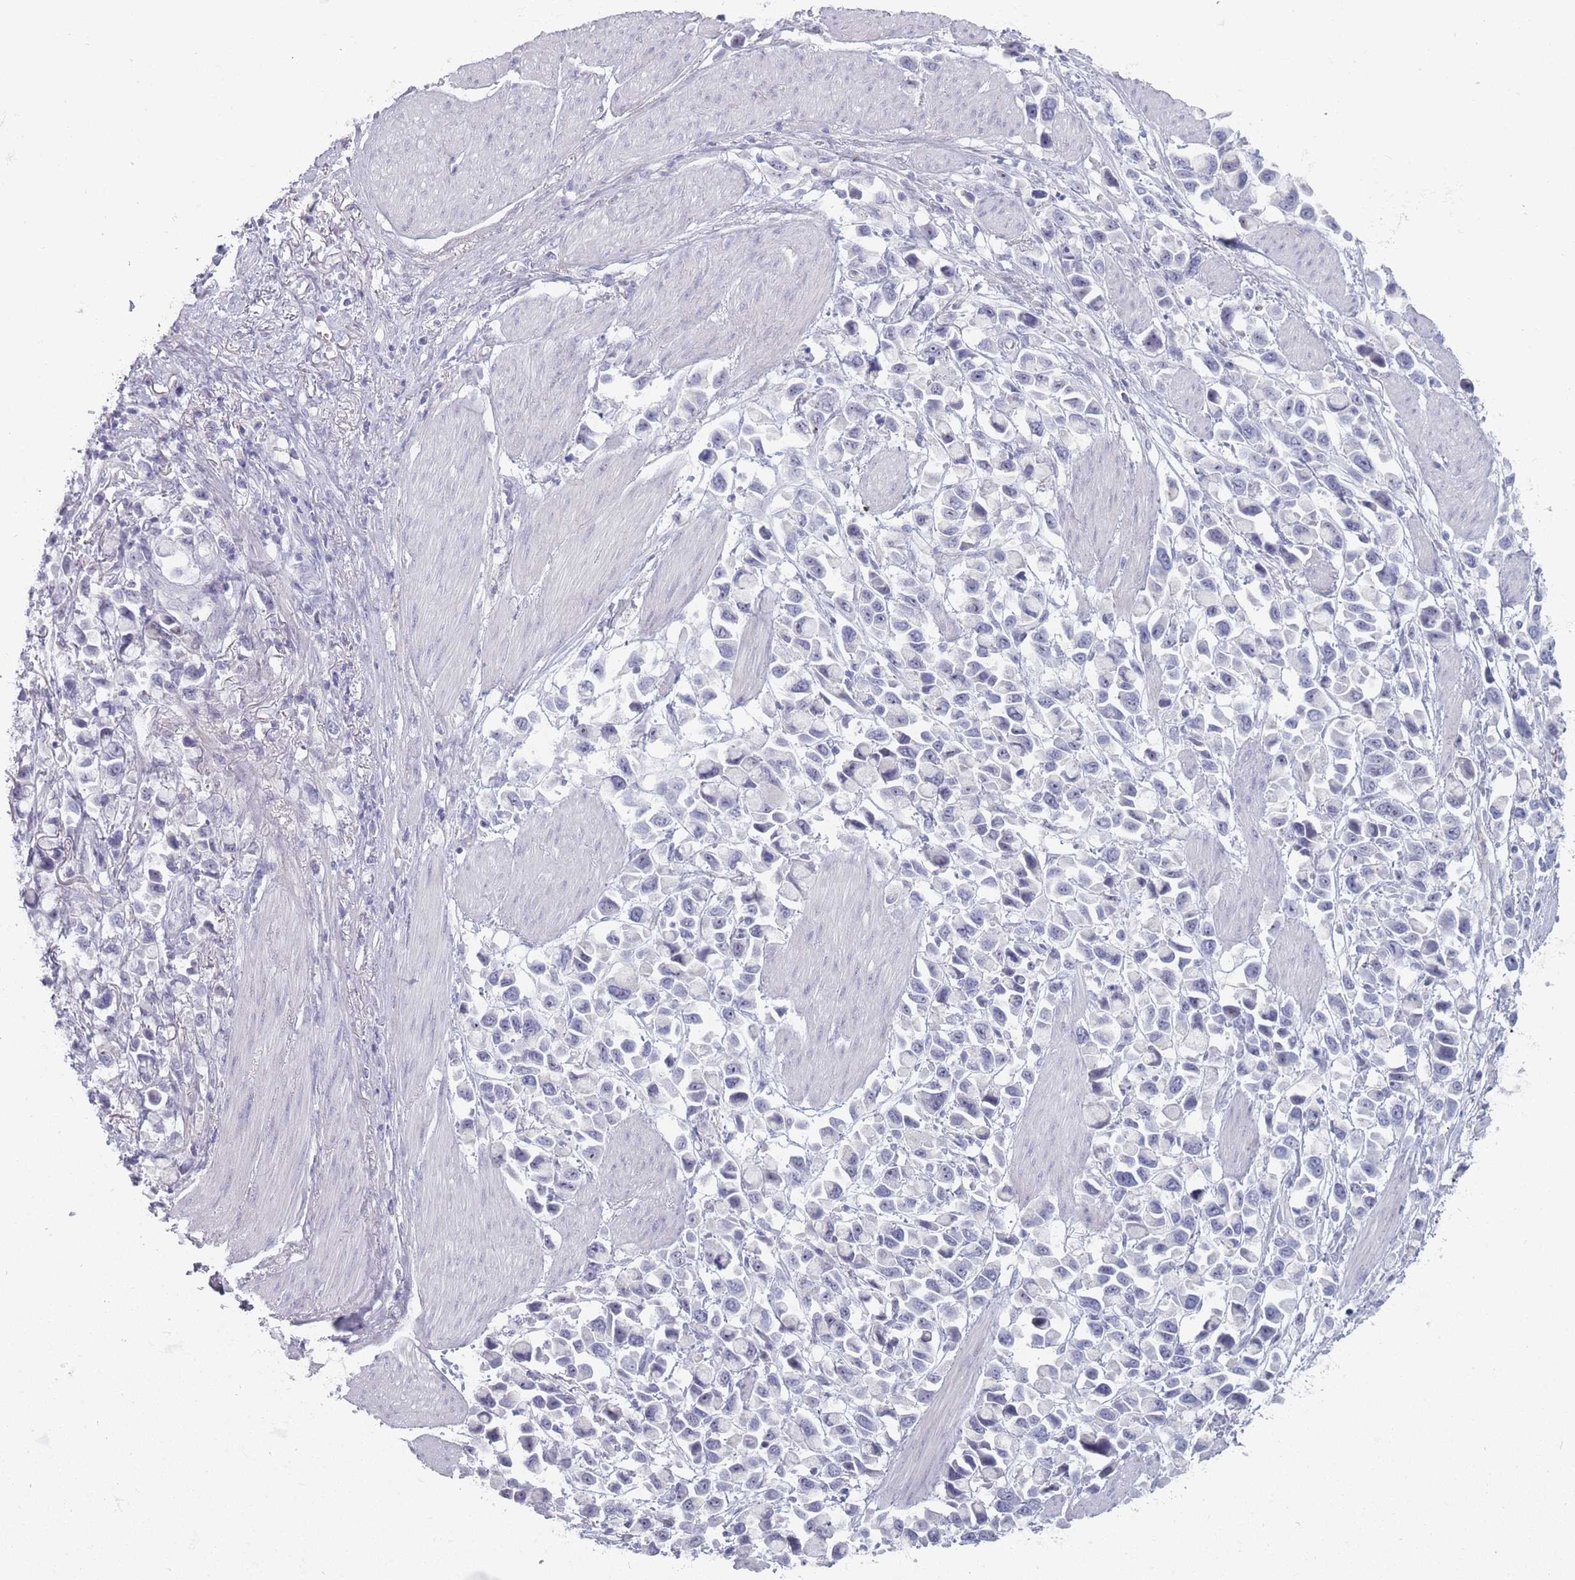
{"staining": {"intensity": "negative", "quantity": "none", "location": "none"}, "tissue": "stomach cancer", "cell_type": "Tumor cells", "image_type": "cancer", "snomed": [{"axis": "morphology", "description": "Adenocarcinoma, NOS"}, {"axis": "topography", "description": "Stomach"}], "caption": "The image shows no significant positivity in tumor cells of stomach cancer (adenocarcinoma).", "gene": "ROS1", "patient": {"sex": "female", "age": 81}}